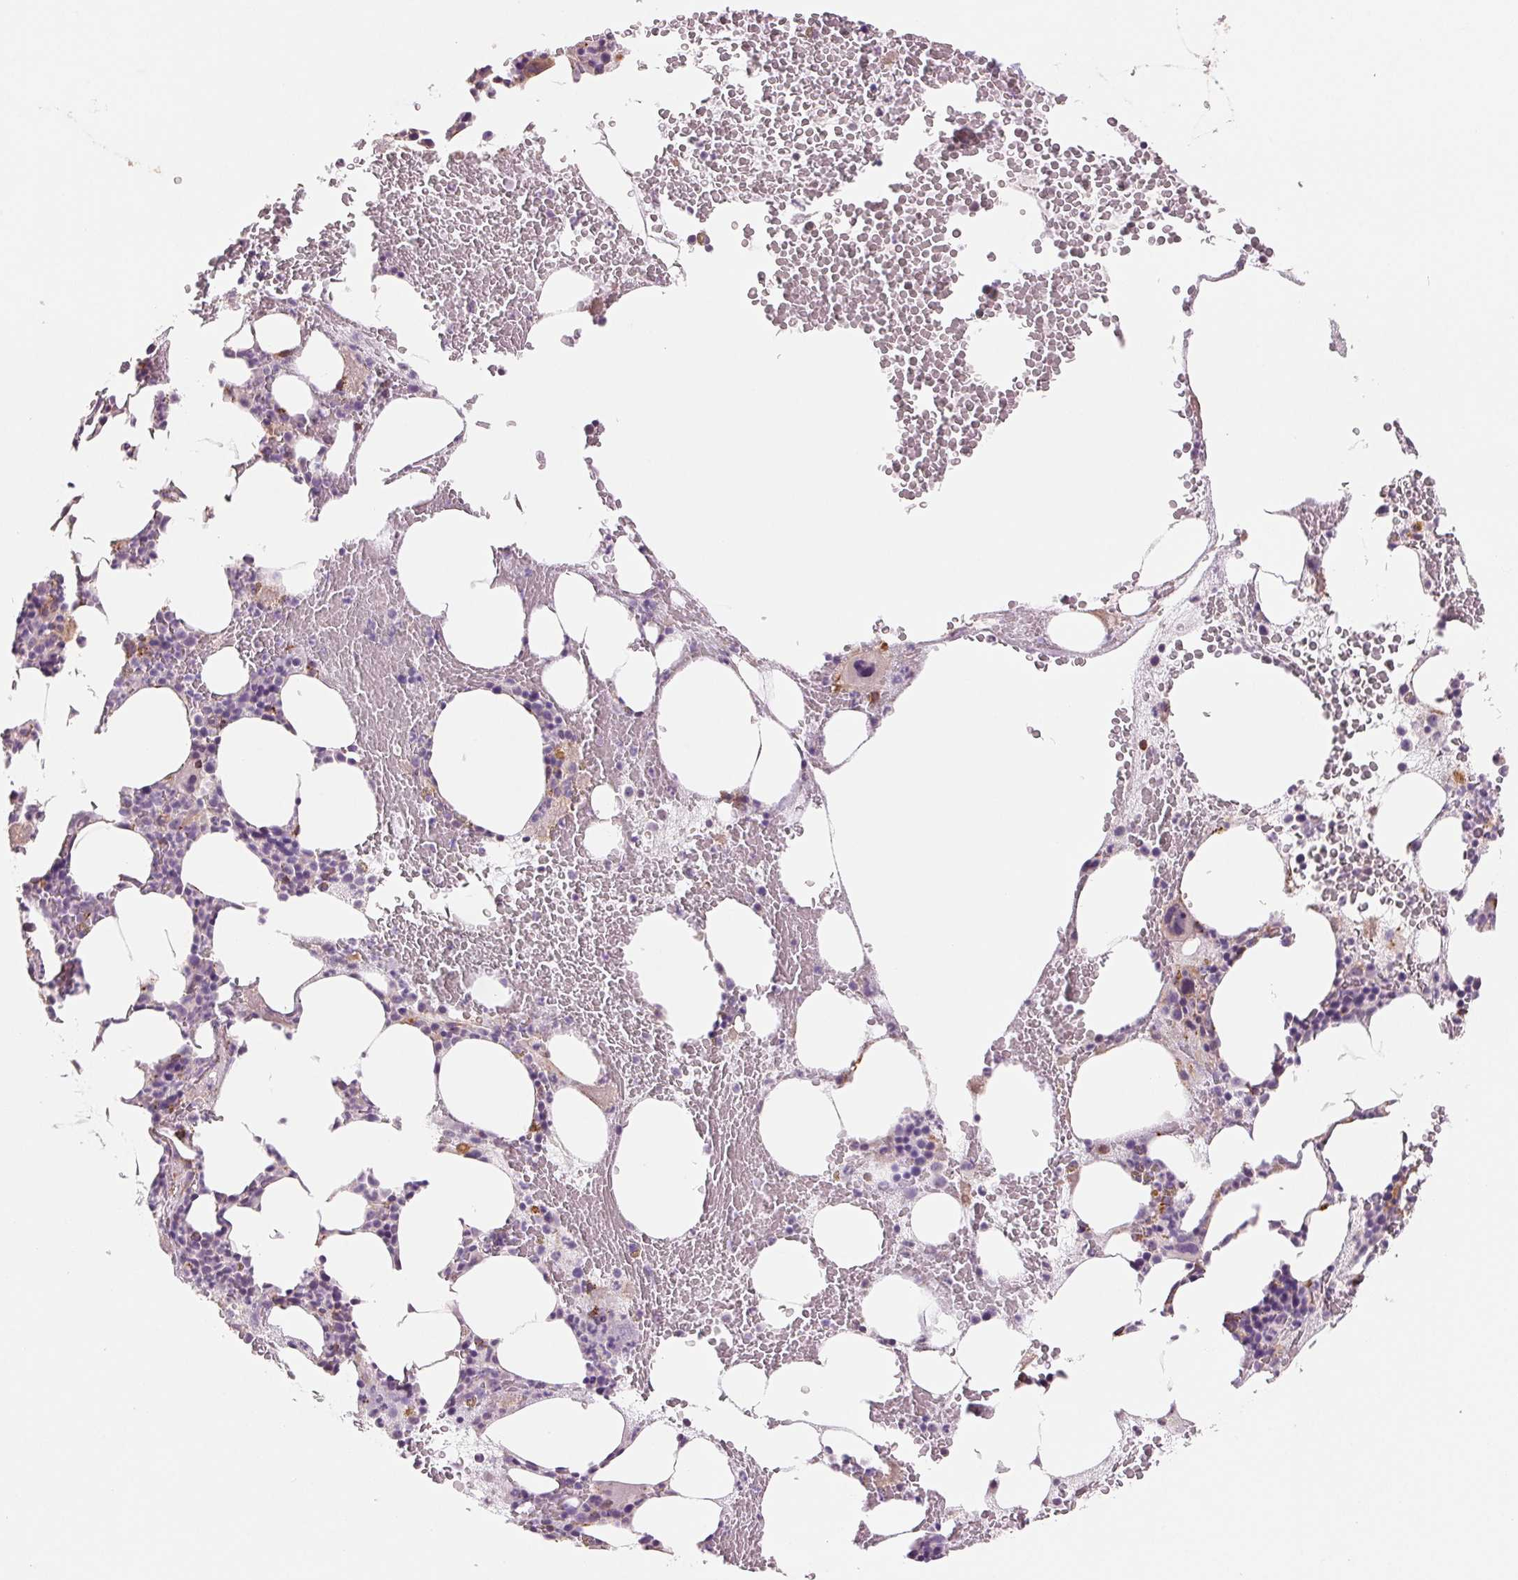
{"staining": {"intensity": "weak", "quantity": "<25%", "location": "cytoplasmic/membranous"}, "tissue": "bone marrow", "cell_type": "Hematopoietic cells", "image_type": "normal", "snomed": [{"axis": "morphology", "description": "Normal tissue, NOS"}, {"axis": "topography", "description": "Bone marrow"}], "caption": "Micrograph shows no protein expression in hematopoietic cells of unremarkable bone marrow.", "gene": "FKBP10", "patient": {"sex": "male", "age": 89}}